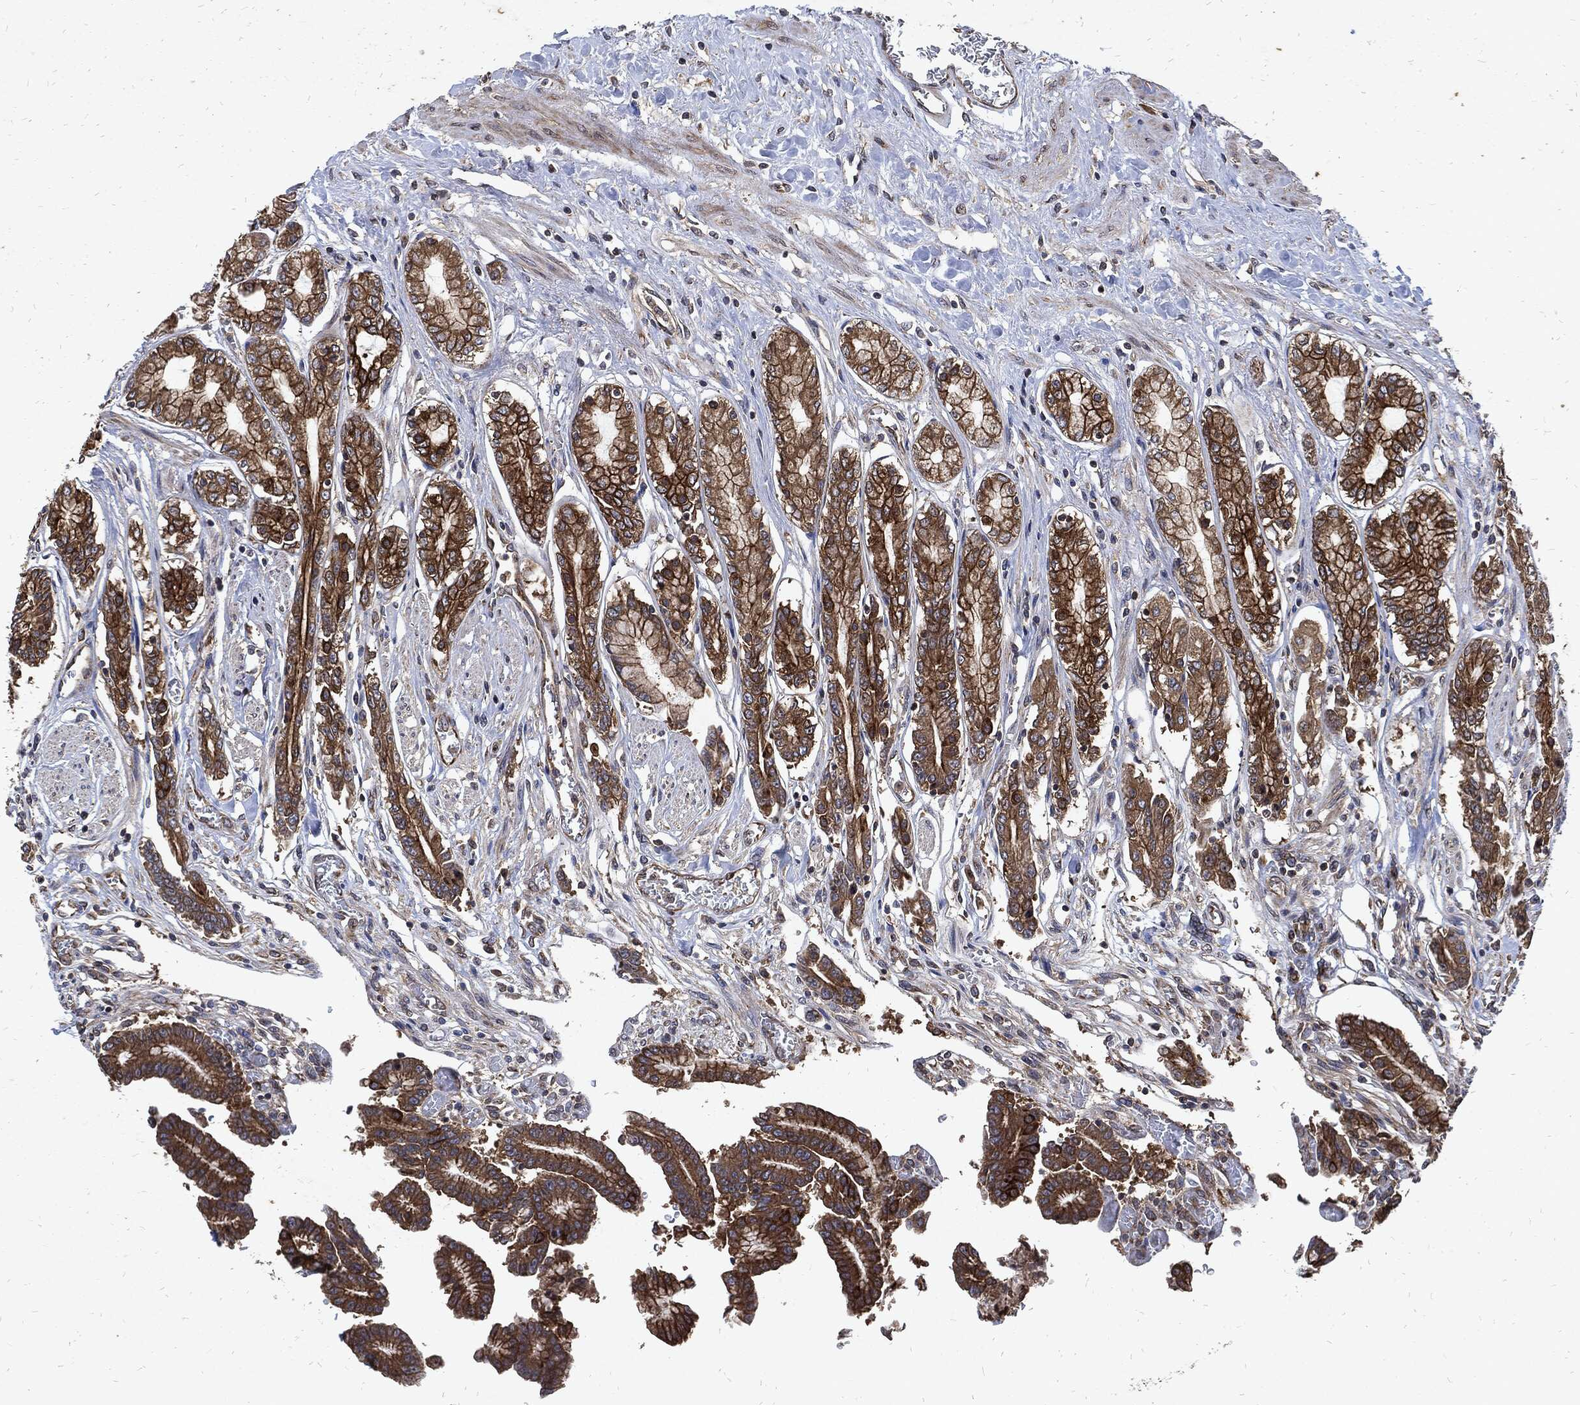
{"staining": {"intensity": "strong", "quantity": ">75%", "location": "cytoplasmic/membranous"}, "tissue": "stomach", "cell_type": "Glandular cells", "image_type": "normal", "snomed": [{"axis": "morphology", "description": "Normal tissue, NOS"}, {"axis": "morphology", "description": "Adenocarcinoma, NOS"}, {"axis": "morphology", "description": "Adenocarcinoma, High grade"}, {"axis": "topography", "description": "Stomach, upper"}, {"axis": "topography", "description": "Stomach"}], "caption": "IHC (DAB) staining of normal stomach demonstrates strong cytoplasmic/membranous protein positivity in about >75% of glandular cells.", "gene": "DCTN1", "patient": {"sex": "female", "age": 65}}